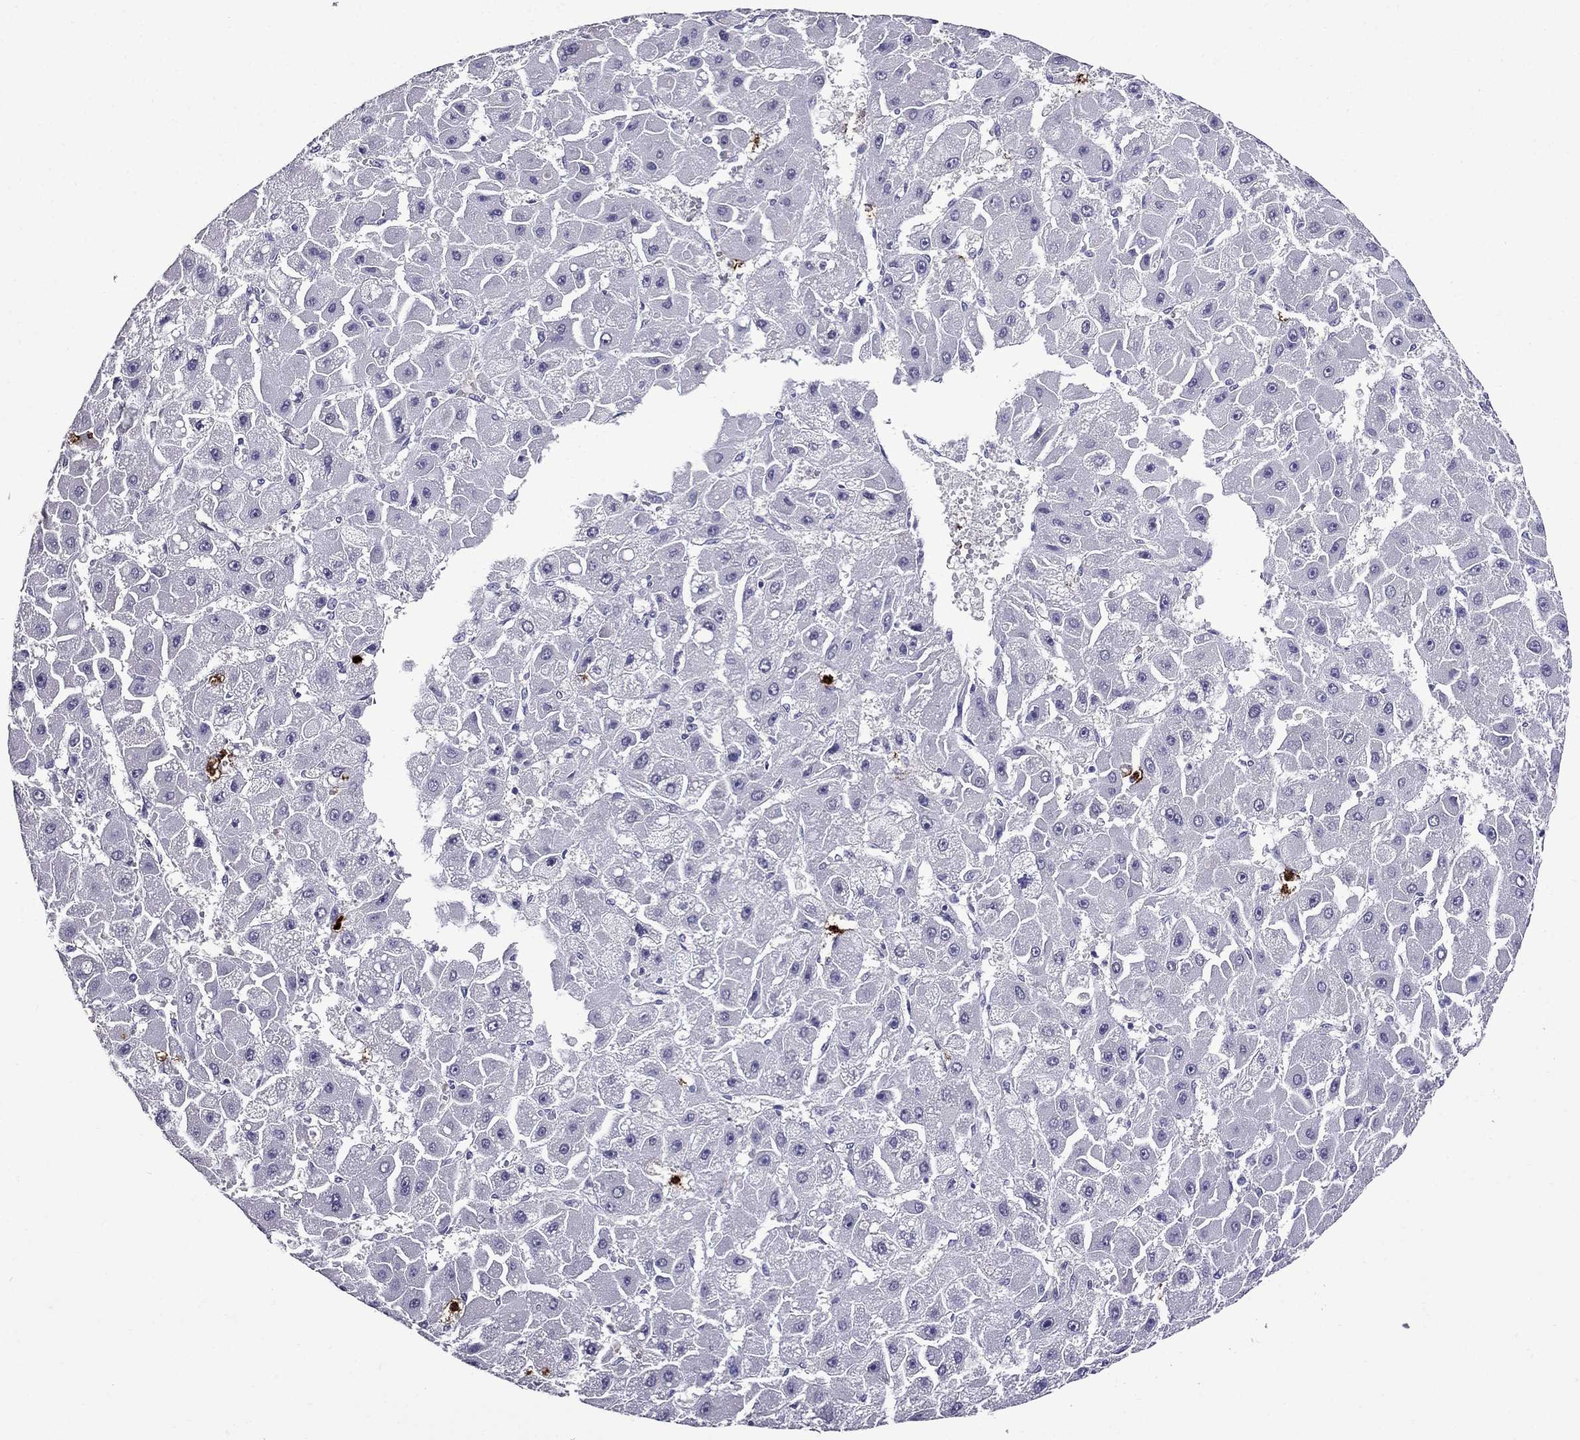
{"staining": {"intensity": "negative", "quantity": "none", "location": "none"}, "tissue": "liver cancer", "cell_type": "Tumor cells", "image_type": "cancer", "snomed": [{"axis": "morphology", "description": "Carcinoma, Hepatocellular, NOS"}, {"axis": "topography", "description": "Liver"}], "caption": "DAB immunohistochemical staining of human liver cancer demonstrates no significant positivity in tumor cells.", "gene": "OLFM4", "patient": {"sex": "female", "age": 25}}